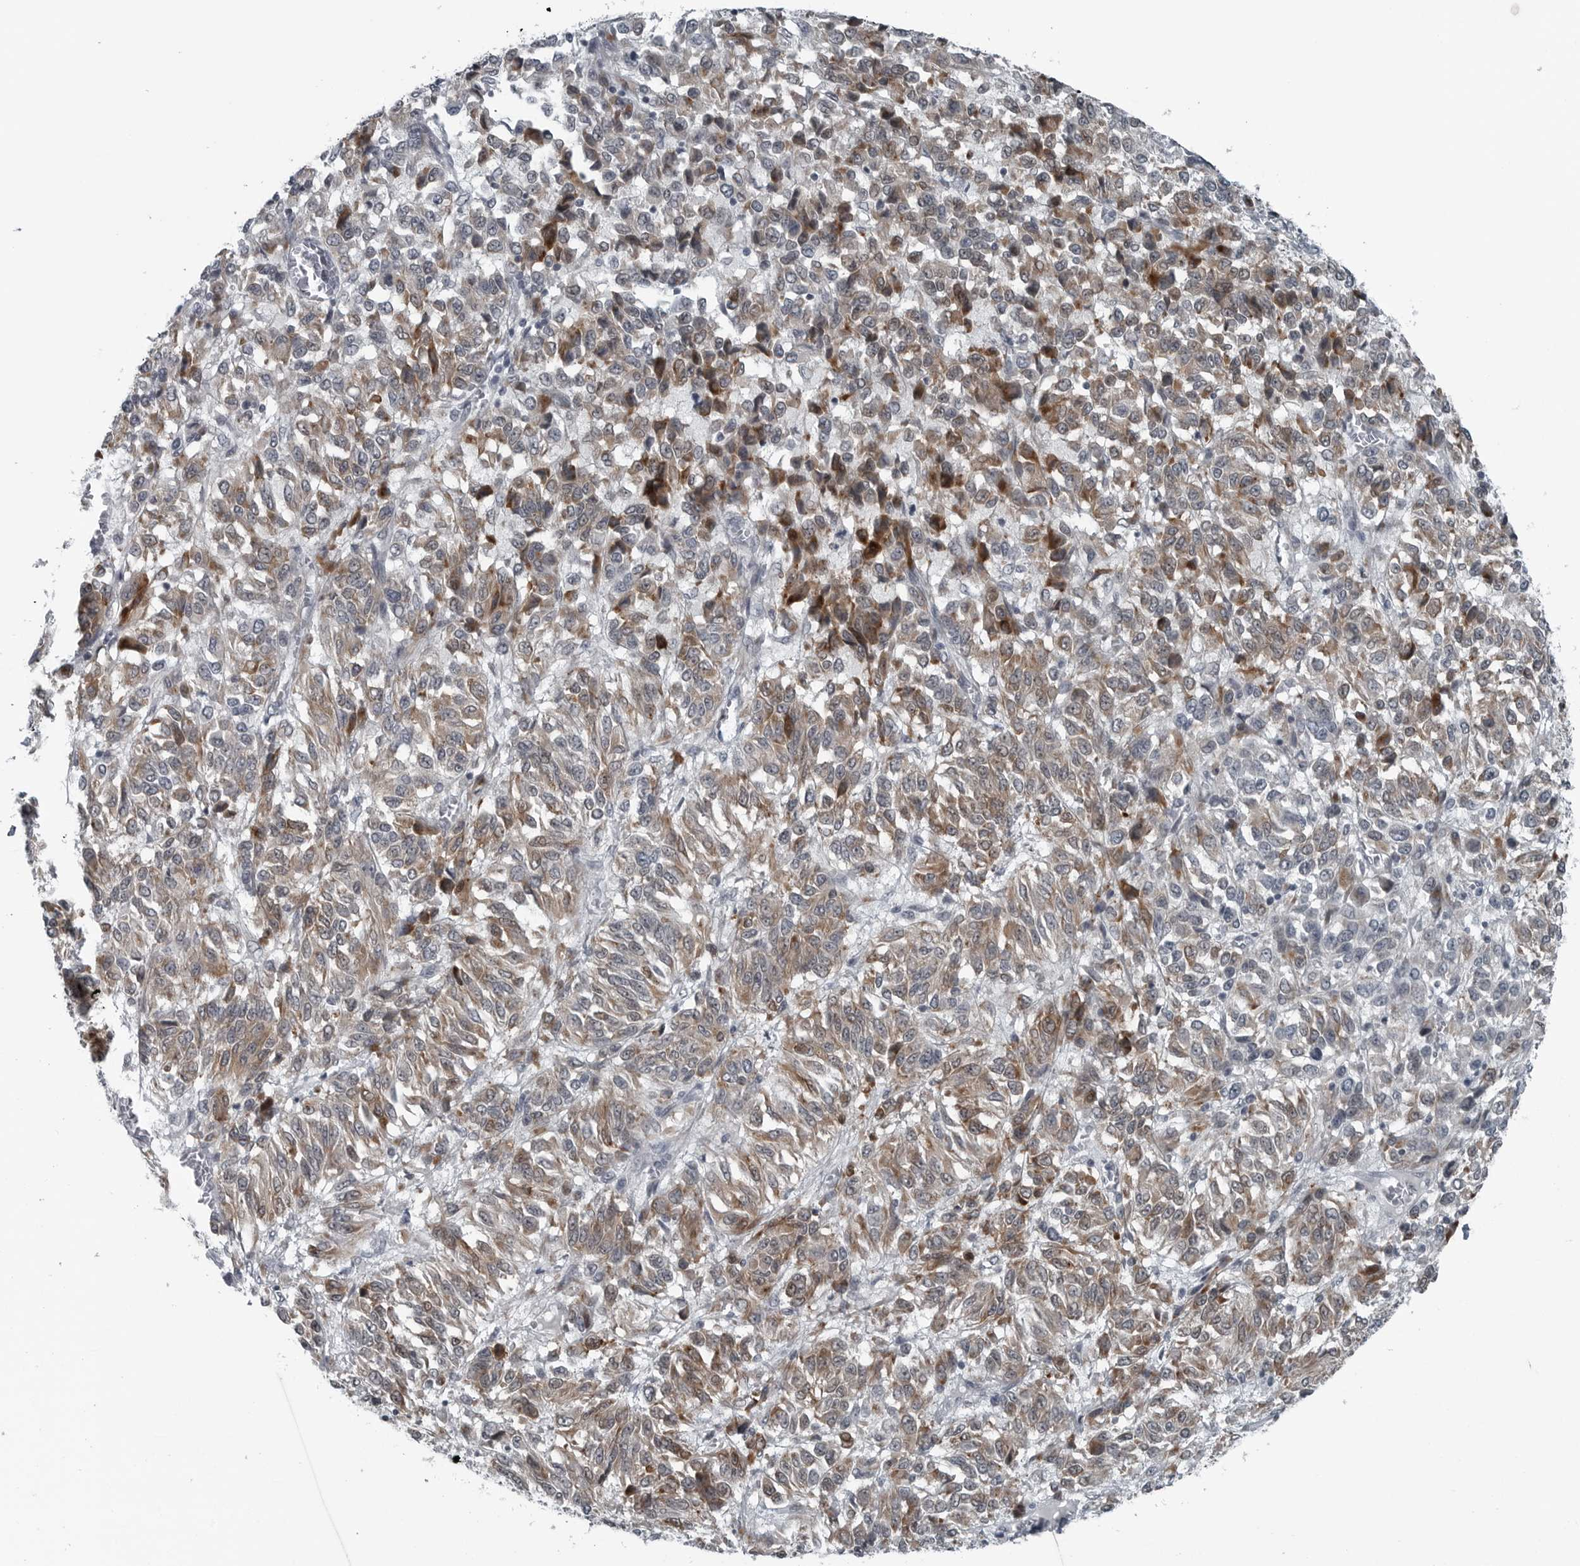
{"staining": {"intensity": "moderate", "quantity": ">75%", "location": "cytoplasmic/membranous"}, "tissue": "melanoma", "cell_type": "Tumor cells", "image_type": "cancer", "snomed": [{"axis": "morphology", "description": "Malignant melanoma, Metastatic site"}, {"axis": "topography", "description": "Lung"}], "caption": "Approximately >75% of tumor cells in melanoma show moderate cytoplasmic/membranous protein positivity as visualized by brown immunohistochemical staining.", "gene": "DNAAF11", "patient": {"sex": "male", "age": 64}}